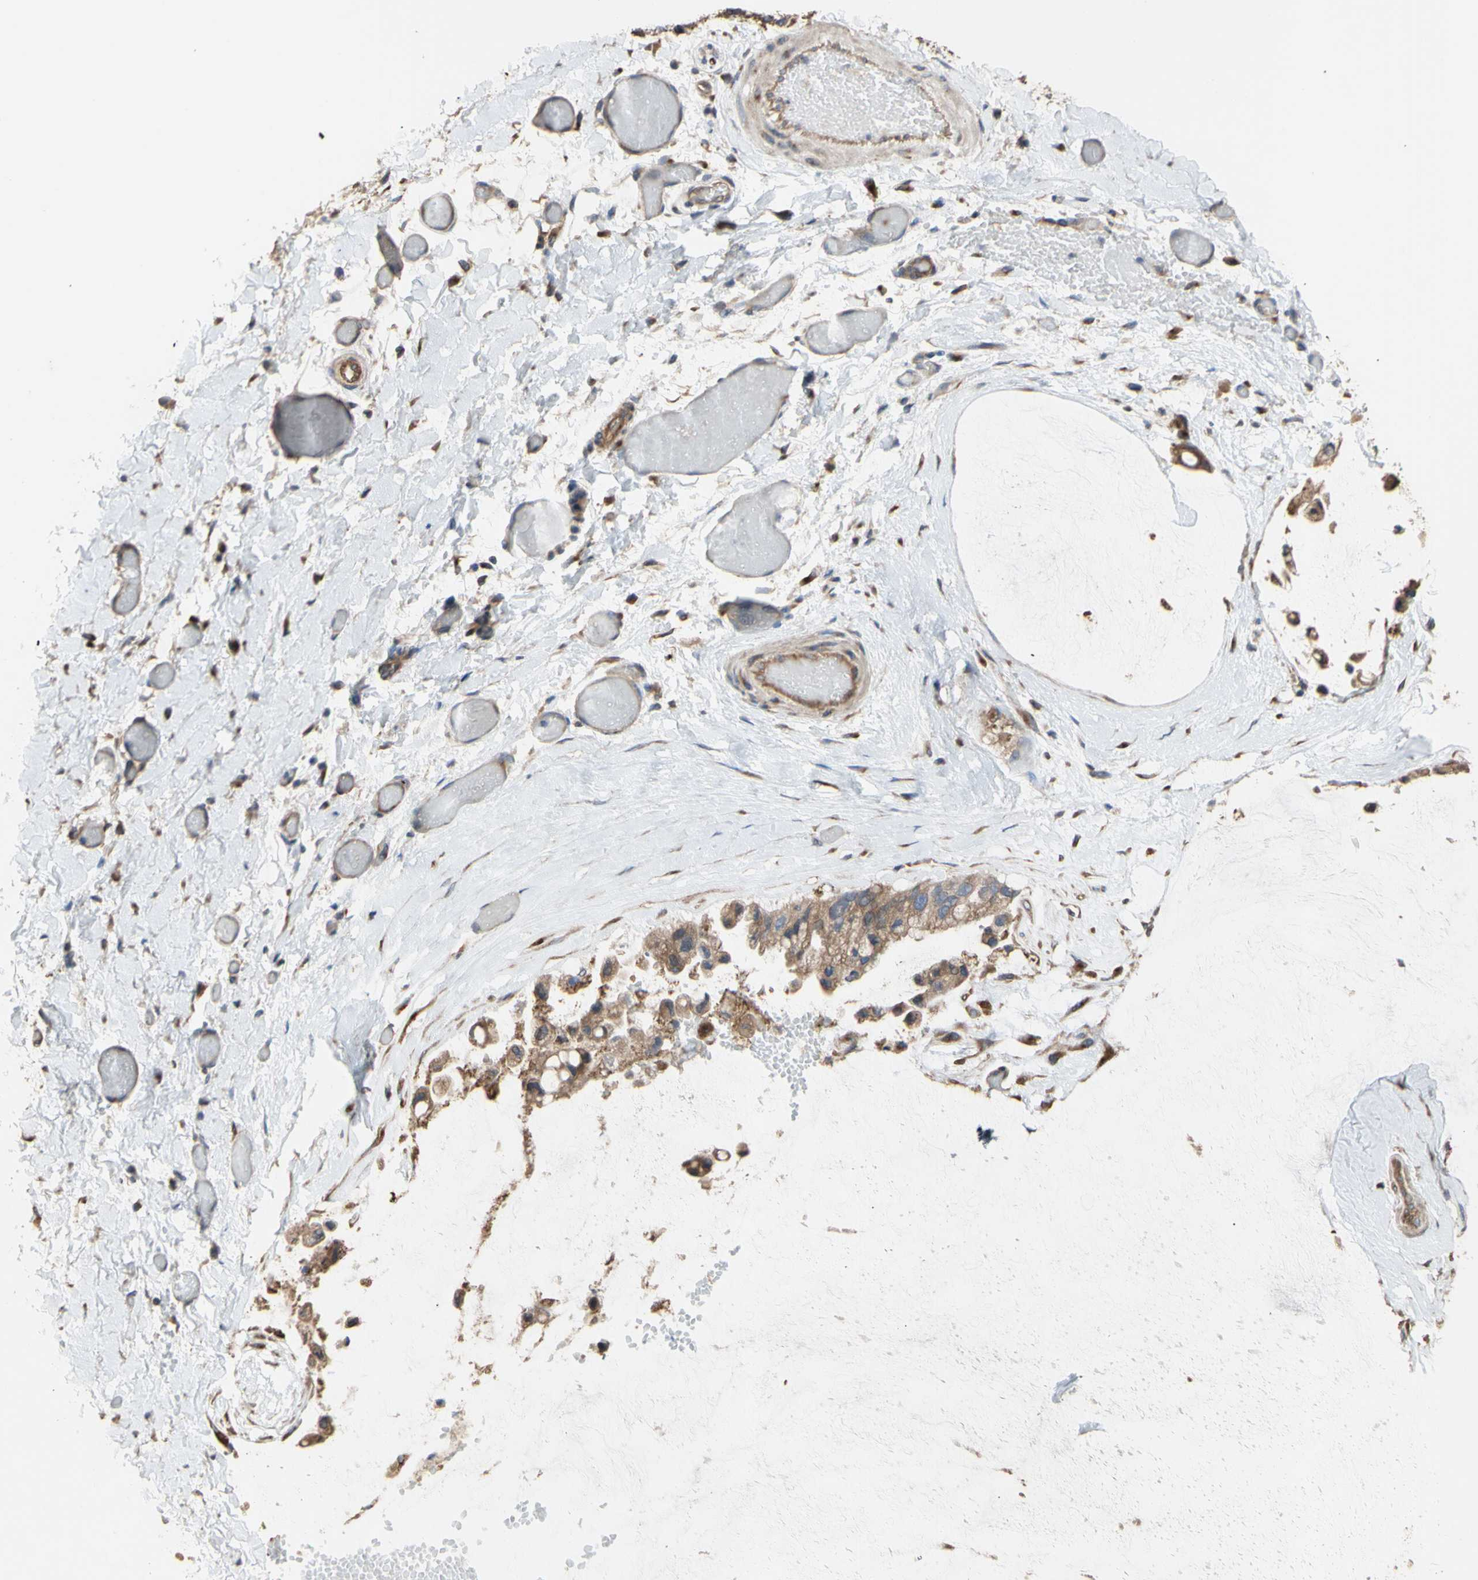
{"staining": {"intensity": "moderate", "quantity": ">75%", "location": "cytoplasmic/membranous"}, "tissue": "ovarian cancer", "cell_type": "Tumor cells", "image_type": "cancer", "snomed": [{"axis": "morphology", "description": "Cystadenocarcinoma, mucinous, NOS"}, {"axis": "topography", "description": "Ovary"}], "caption": "High-magnification brightfield microscopy of ovarian cancer (mucinous cystadenocarcinoma) stained with DAB (brown) and counterstained with hematoxylin (blue). tumor cells exhibit moderate cytoplasmic/membranous expression is identified in about>75% of cells.", "gene": "NECTIN3", "patient": {"sex": "female", "age": 39}}